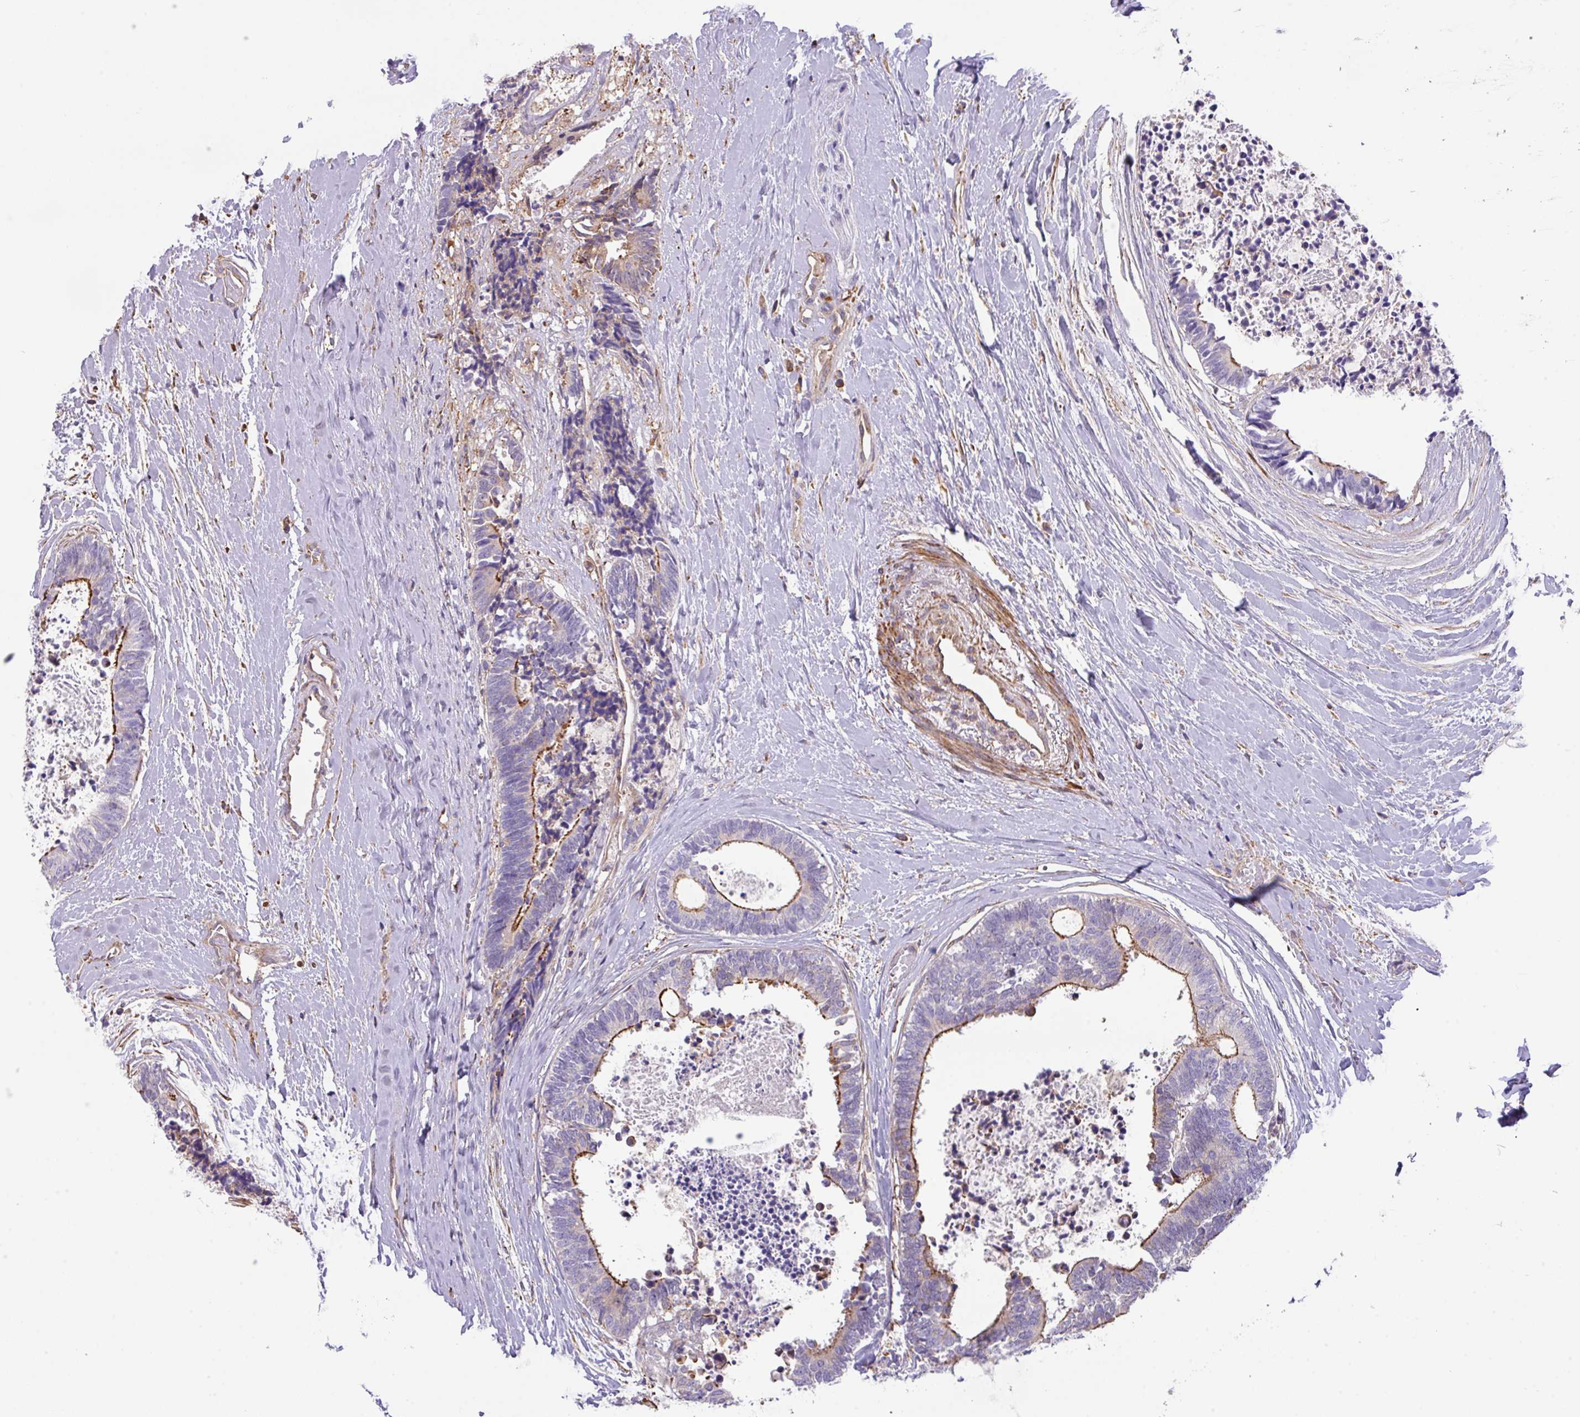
{"staining": {"intensity": "moderate", "quantity": "<25%", "location": "cytoplasmic/membranous"}, "tissue": "colorectal cancer", "cell_type": "Tumor cells", "image_type": "cancer", "snomed": [{"axis": "morphology", "description": "Adenocarcinoma, NOS"}, {"axis": "topography", "description": "Colon"}, {"axis": "topography", "description": "Rectum"}], "caption": "The immunohistochemical stain labels moderate cytoplasmic/membranous staining in tumor cells of adenocarcinoma (colorectal) tissue. (IHC, brightfield microscopy, high magnification).", "gene": "LRRC41", "patient": {"sex": "male", "age": 57}}